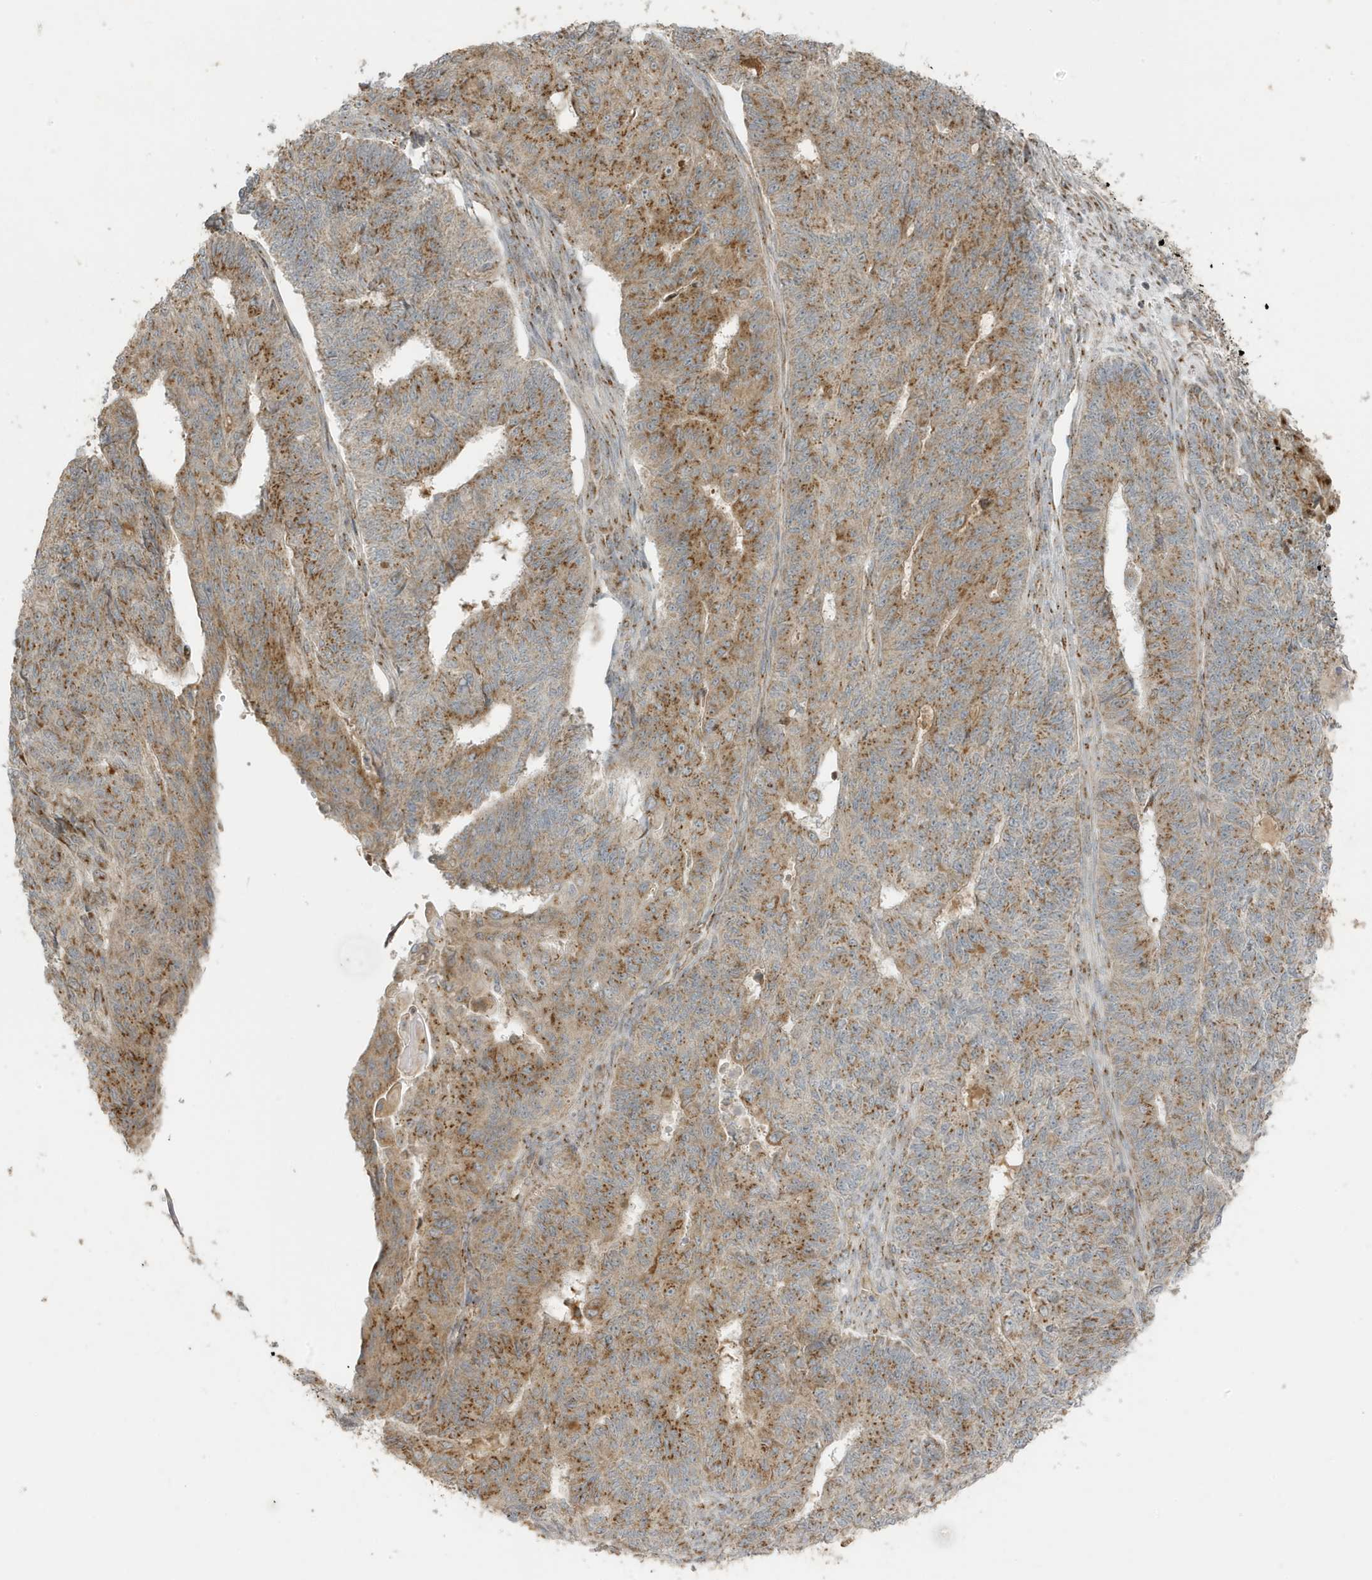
{"staining": {"intensity": "moderate", "quantity": "25%-75%", "location": "cytoplasmic/membranous"}, "tissue": "endometrial cancer", "cell_type": "Tumor cells", "image_type": "cancer", "snomed": [{"axis": "morphology", "description": "Adenocarcinoma, NOS"}, {"axis": "topography", "description": "Endometrium"}], "caption": "This micrograph demonstrates endometrial adenocarcinoma stained with IHC to label a protein in brown. The cytoplasmic/membranous of tumor cells show moderate positivity for the protein. Nuclei are counter-stained blue.", "gene": "GOLGA4", "patient": {"sex": "female", "age": 32}}